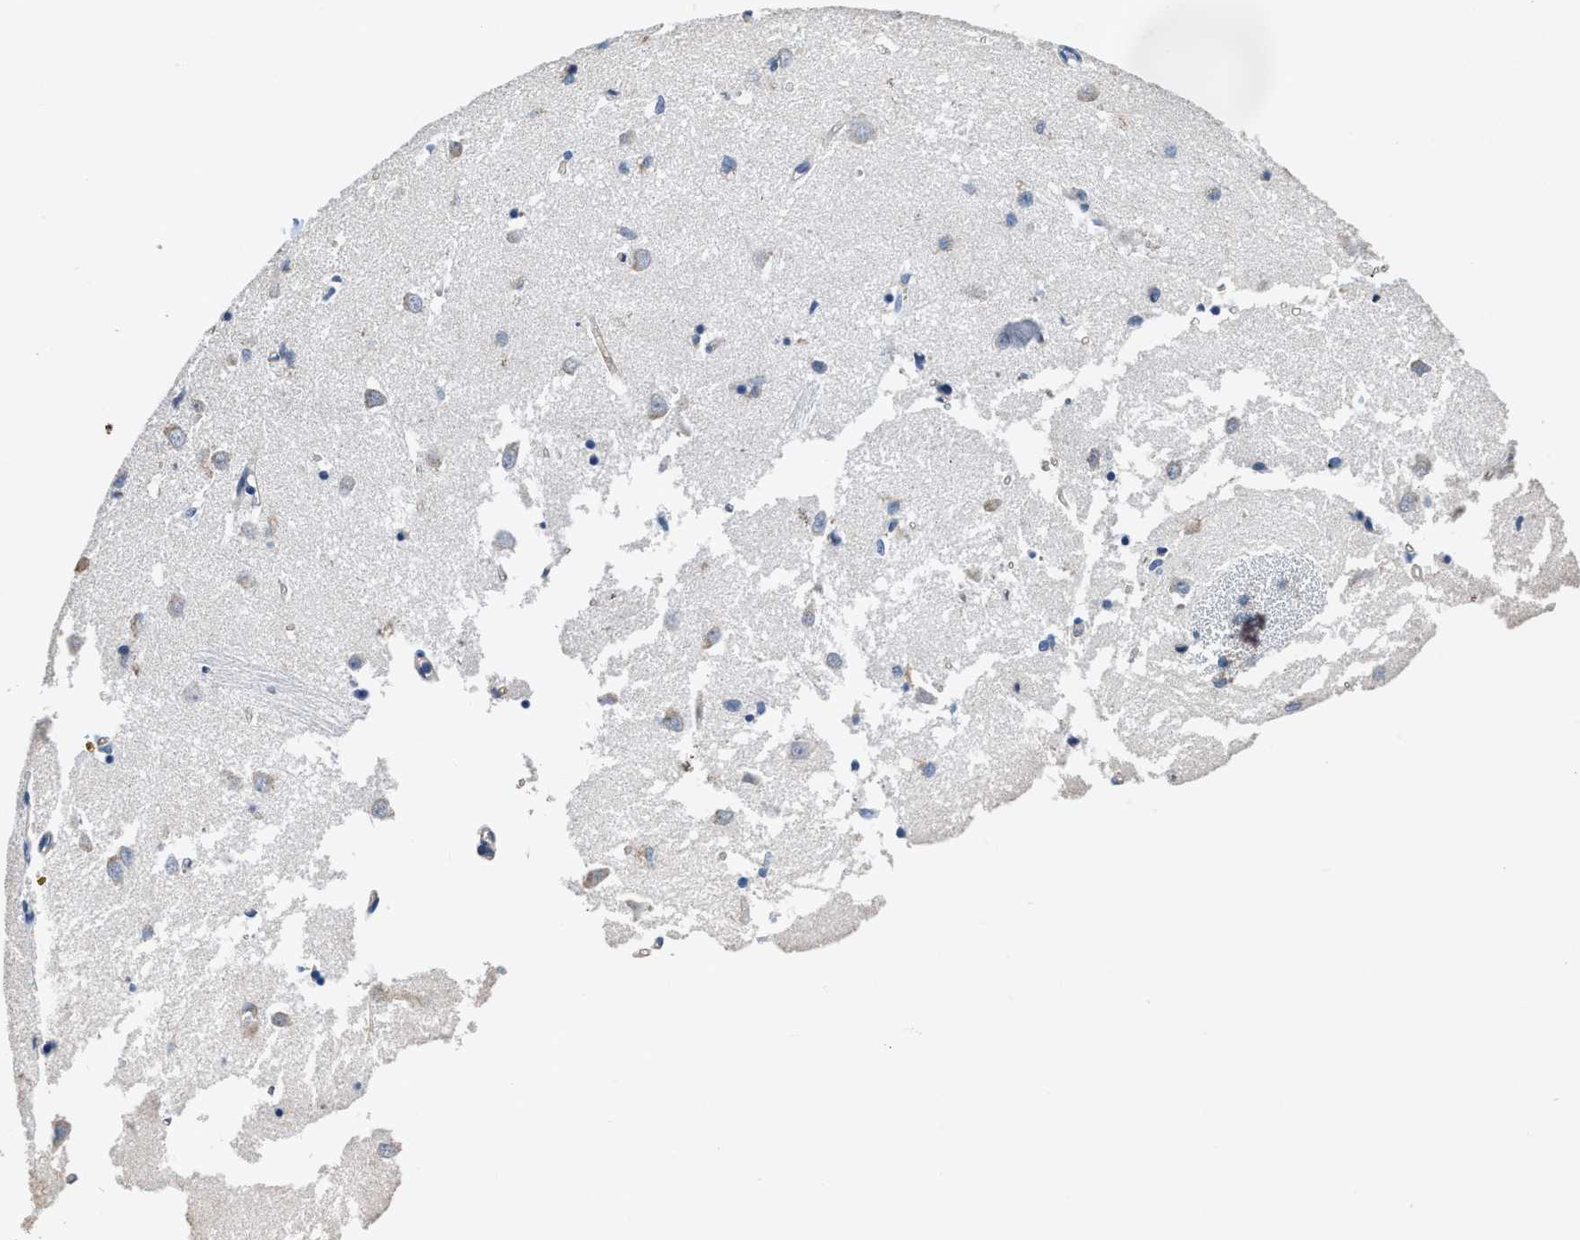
{"staining": {"intensity": "negative", "quantity": "none", "location": "none"}, "tissue": "caudate", "cell_type": "Glial cells", "image_type": "normal", "snomed": [{"axis": "morphology", "description": "Normal tissue, NOS"}, {"axis": "topography", "description": "Lateral ventricle wall"}], "caption": "DAB (3,3'-diaminobenzidine) immunohistochemical staining of benign human caudate shows no significant staining in glial cells. Nuclei are stained in blue.", "gene": "C22orf42", "patient": {"sex": "female", "age": 19}}